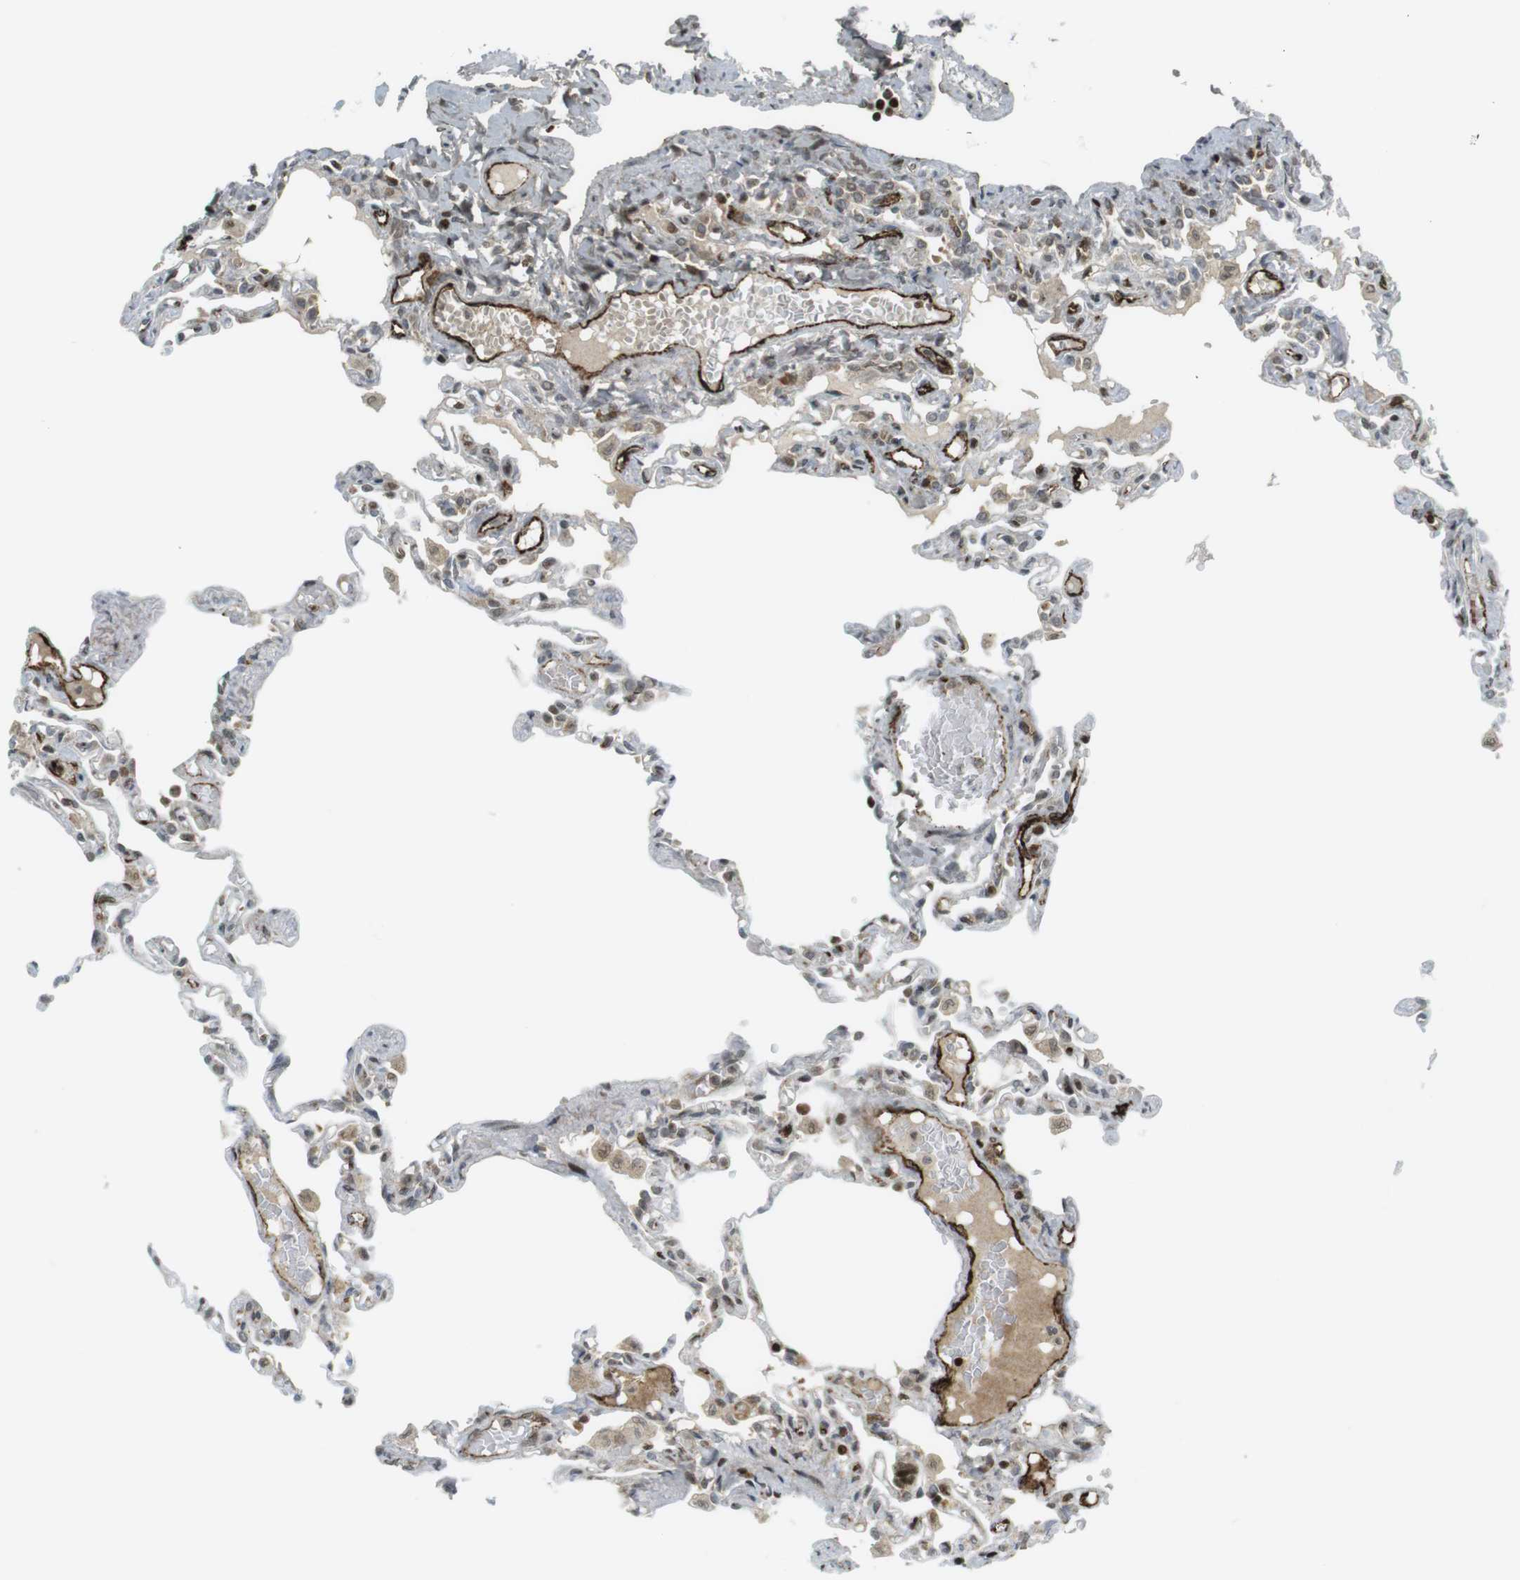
{"staining": {"intensity": "moderate", "quantity": "25%-75%", "location": "nuclear"}, "tissue": "lung", "cell_type": "Alveolar cells", "image_type": "normal", "snomed": [{"axis": "morphology", "description": "Normal tissue, NOS"}, {"axis": "topography", "description": "Lung"}], "caption": "This photomicrograph displays normal lung stained with immunohistochemistry to label a protein in brown. The nuclear of alveolar cells show moderate positivity for the protein. Nuclei are counter-stained blue.", "gene": "PPP1R13B", "patient": {"sex": "male", "age": 21}}